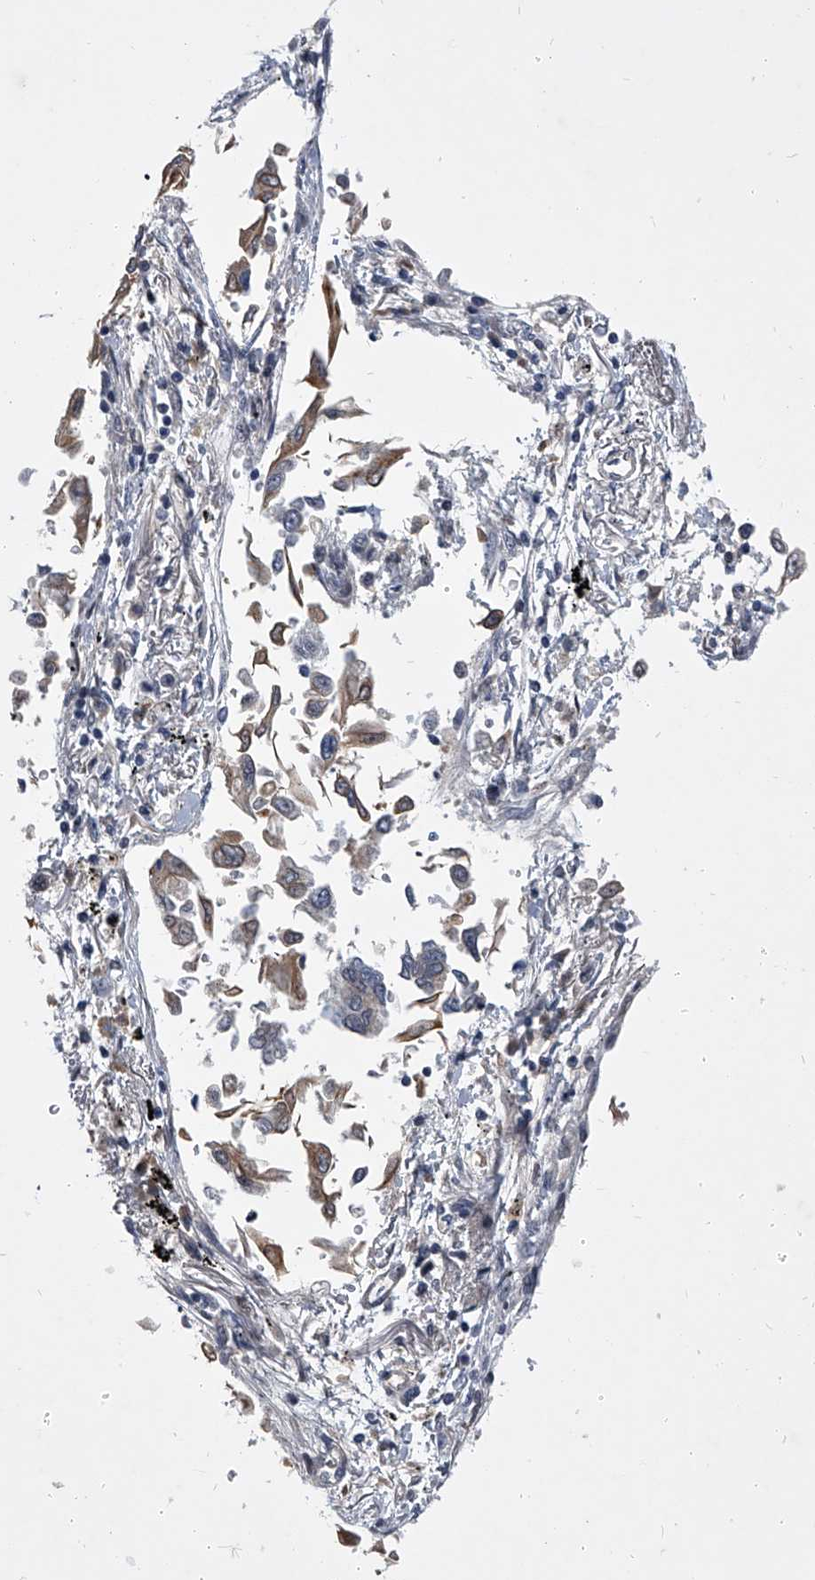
{"staining": {"intensity": "moderate", "quantity": "25%-75%", "location": "cytoplasmic/membranous"}, "tissue": "lung cancer", "cell_type": "Tumor cells", "image_type": "cancer", "snomed": [{"axis": "morphology", "description": "Adenocarcinoma, NOS"}, {"axis": "topography", "description": "Lung"}], "caption": "A brown stain shows moderate cytoplasmic/membranous positivity of a protein in adenocarcinoma (lung) tumor cells. The staining was performed using DAB to visualize the protein expression in brown, while the nuclei were stained in blue with hematoxylin (Magnification: 20x).", "gene": "ZNF76", "patient": {"sex": "female", "age": 67}}